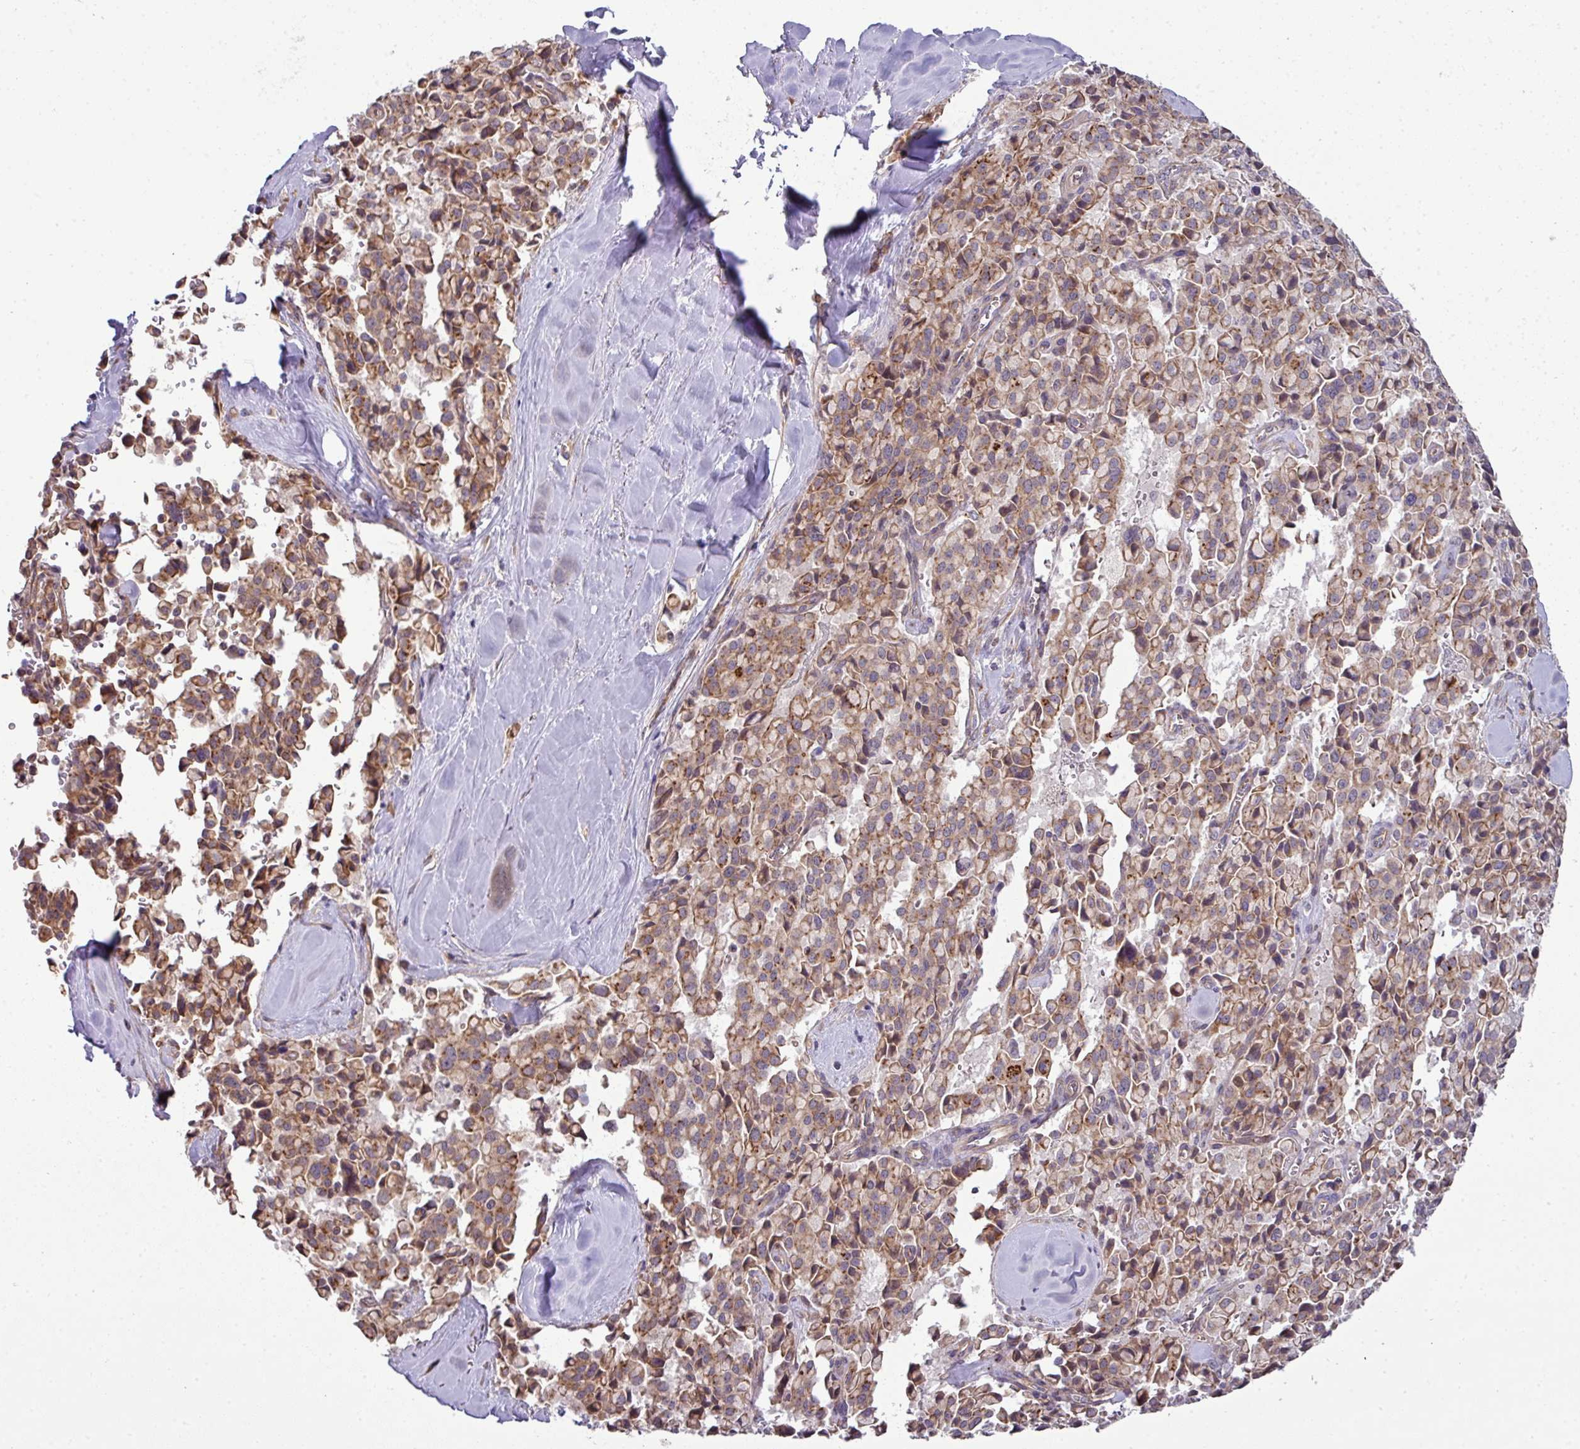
{"staining": {"intensity": "moderate", "quantity": ">75%", "location": "cytoplasmic/membranous"}, "tissue": "pancreatic cancer", "cell_type": "Tumor cells", "image_type": "cancer", "snomed": [{"axis": "morphology", "description": "Adenocarcinoma, NOS"}, {"axis": "topography", "description": "Pancreas"}], "caption": "This is a micrograph of immunohistochemistry (IHC) staining of pancreatic adenocarcinoma, which shows moderate positivity in the cytoplasmic/membranous of tumor cells.", "gene": "TIMMDC1", "patient": {"sex": "male", "age": 65}}